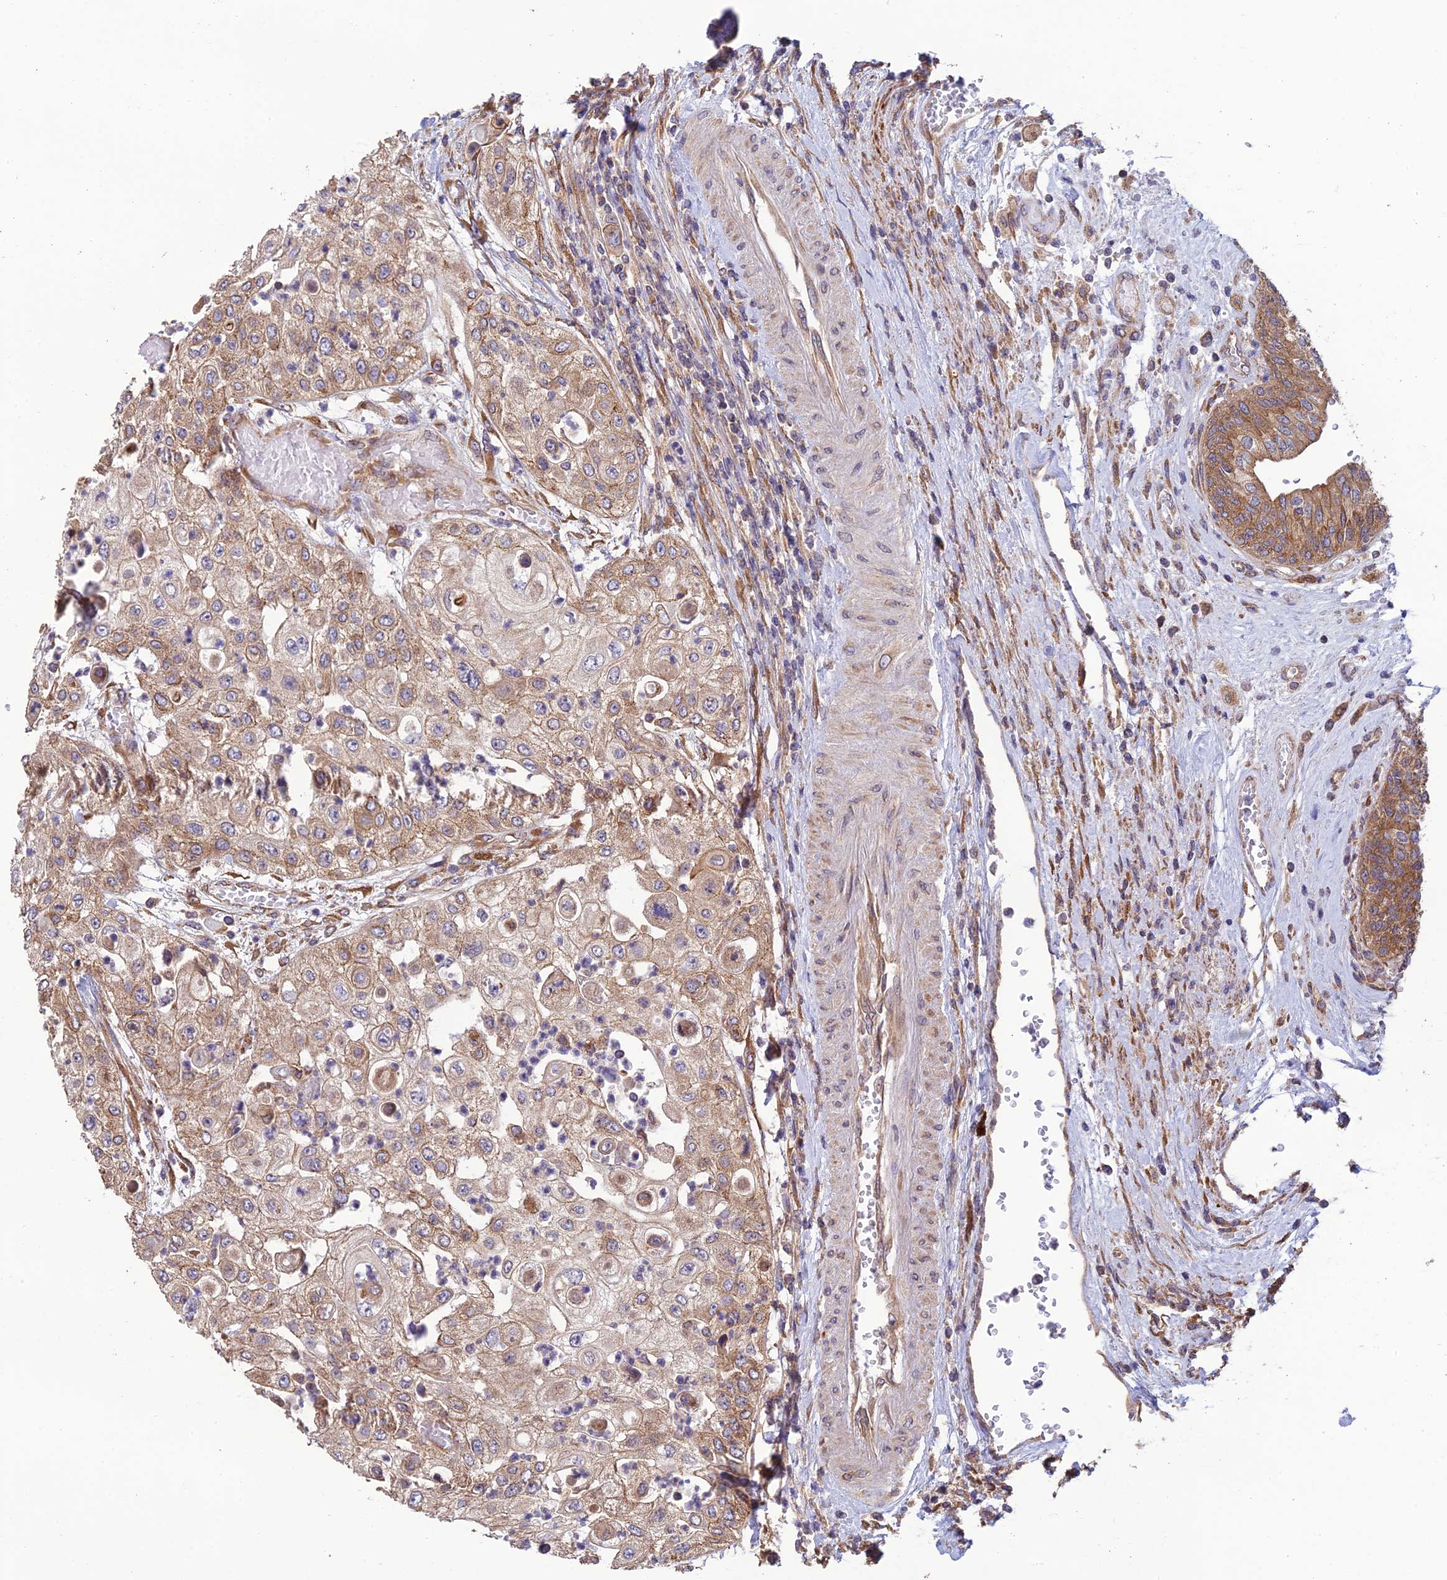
{"staining": {"intensity": "moderate", "quantity": ">75%", "location": "cytoplasmic/membranous"}, "tissue": "urothelial cancer", "cell_type": "Tumor cells", "image_type": "cancer", "snomed": [{"axis": "morphology", "description": "Urothelial carcinoma, High grade"}, {"axis": "topography", "description": "Urinary bladder"}], "caption": "Protein analysis of urothelial cancer tissue exhibits moderate cytoplasmic/membranous positivity in about >75% of tumor cells.", "gene": "MRNIP", "patient": {"sex": "female", "age": 79}}